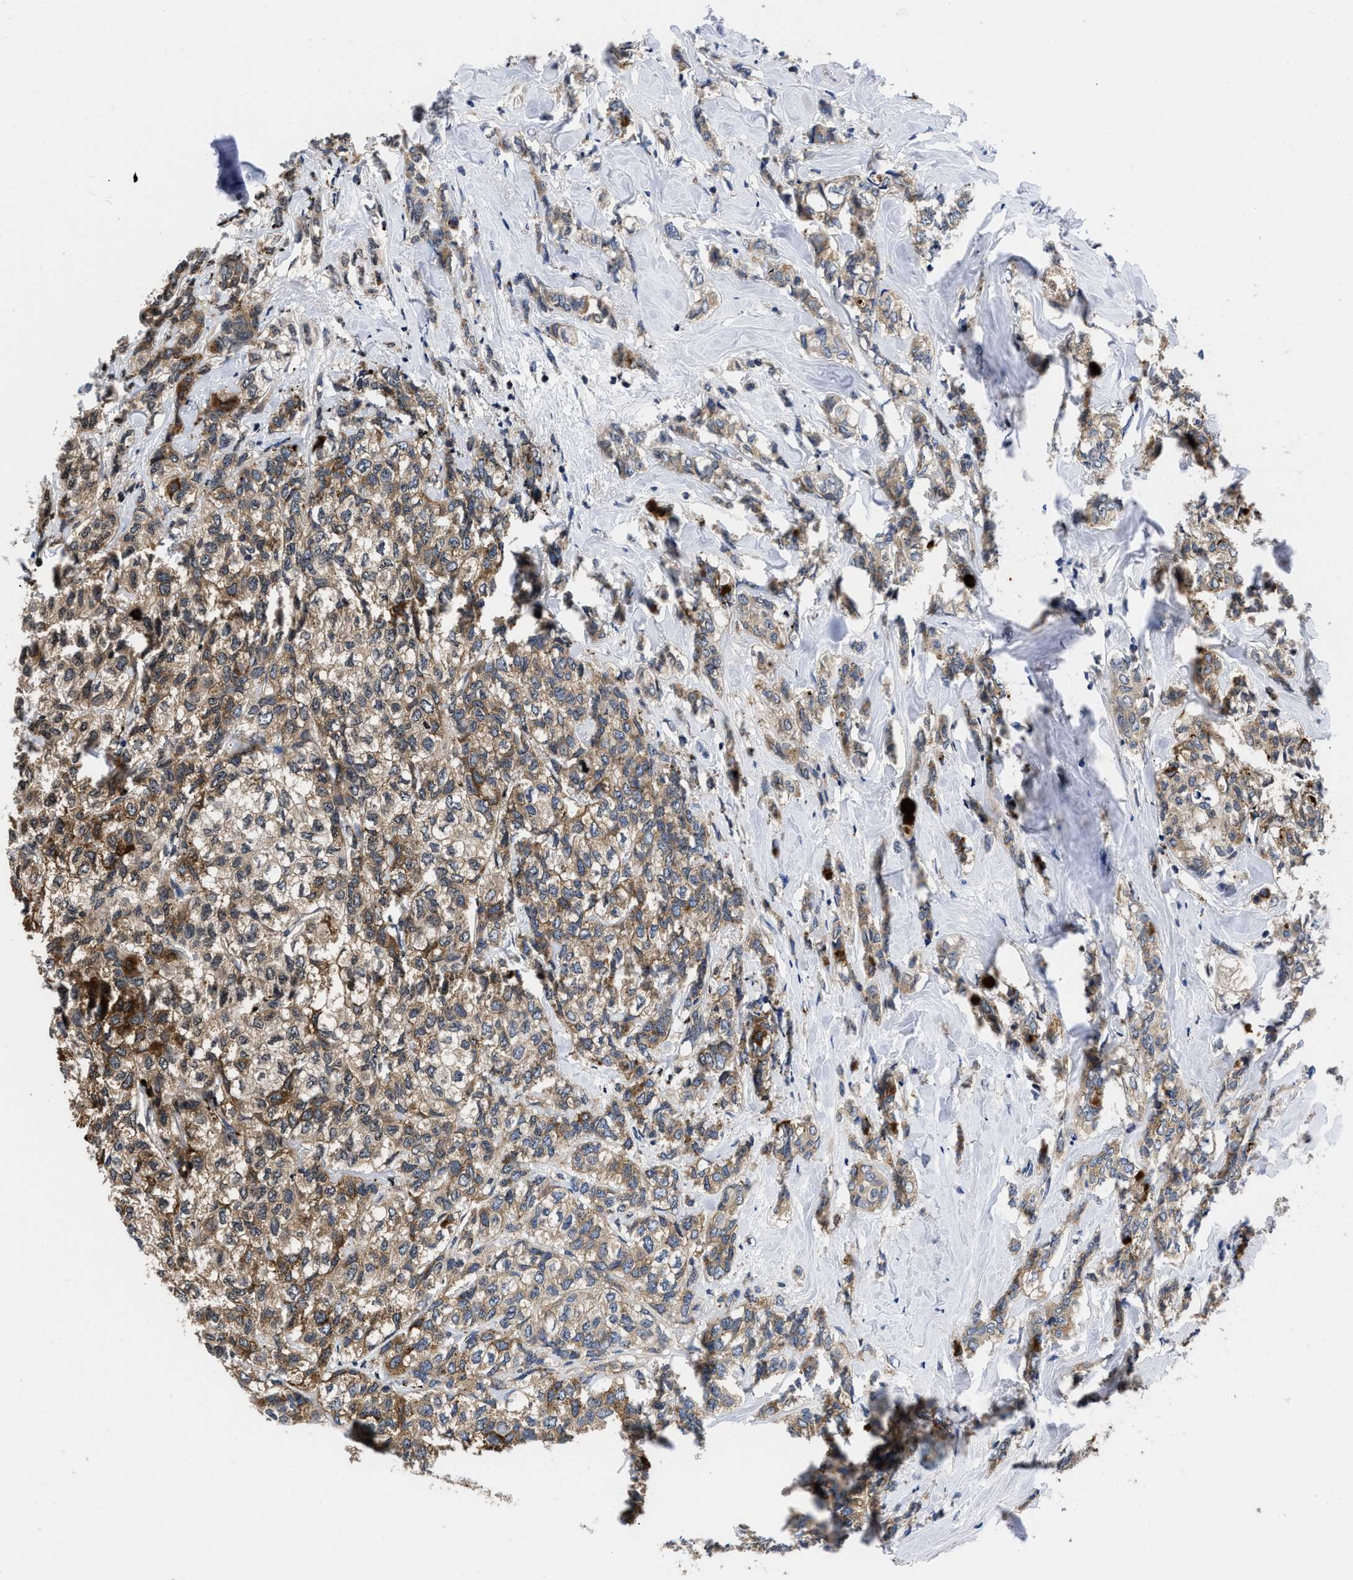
{"staining": {"intensity": "moderate", "quantity": ">75%", "location": "cytoplasmic/membranous"}, "tissue": "breast cancer", "cell_type": "Tumor cells", "image_type": "cancer", "snomed": [{"axis": "morphology", "description": "Lobular carcinoma"}, {"axis": "topography", "description": "Breast"}], "caption": "DAB (3,3'-diaminobenzidine) immunohistochemical staining of breast cancer (lobular carcinoma) demonstrates moderate cytoplasmic/membranous protein positivity in about >75% of tumor cells. Nuclei are stained in blue.", "gene": "YARS1", "patient": {"sex": "female", "age": 60}}